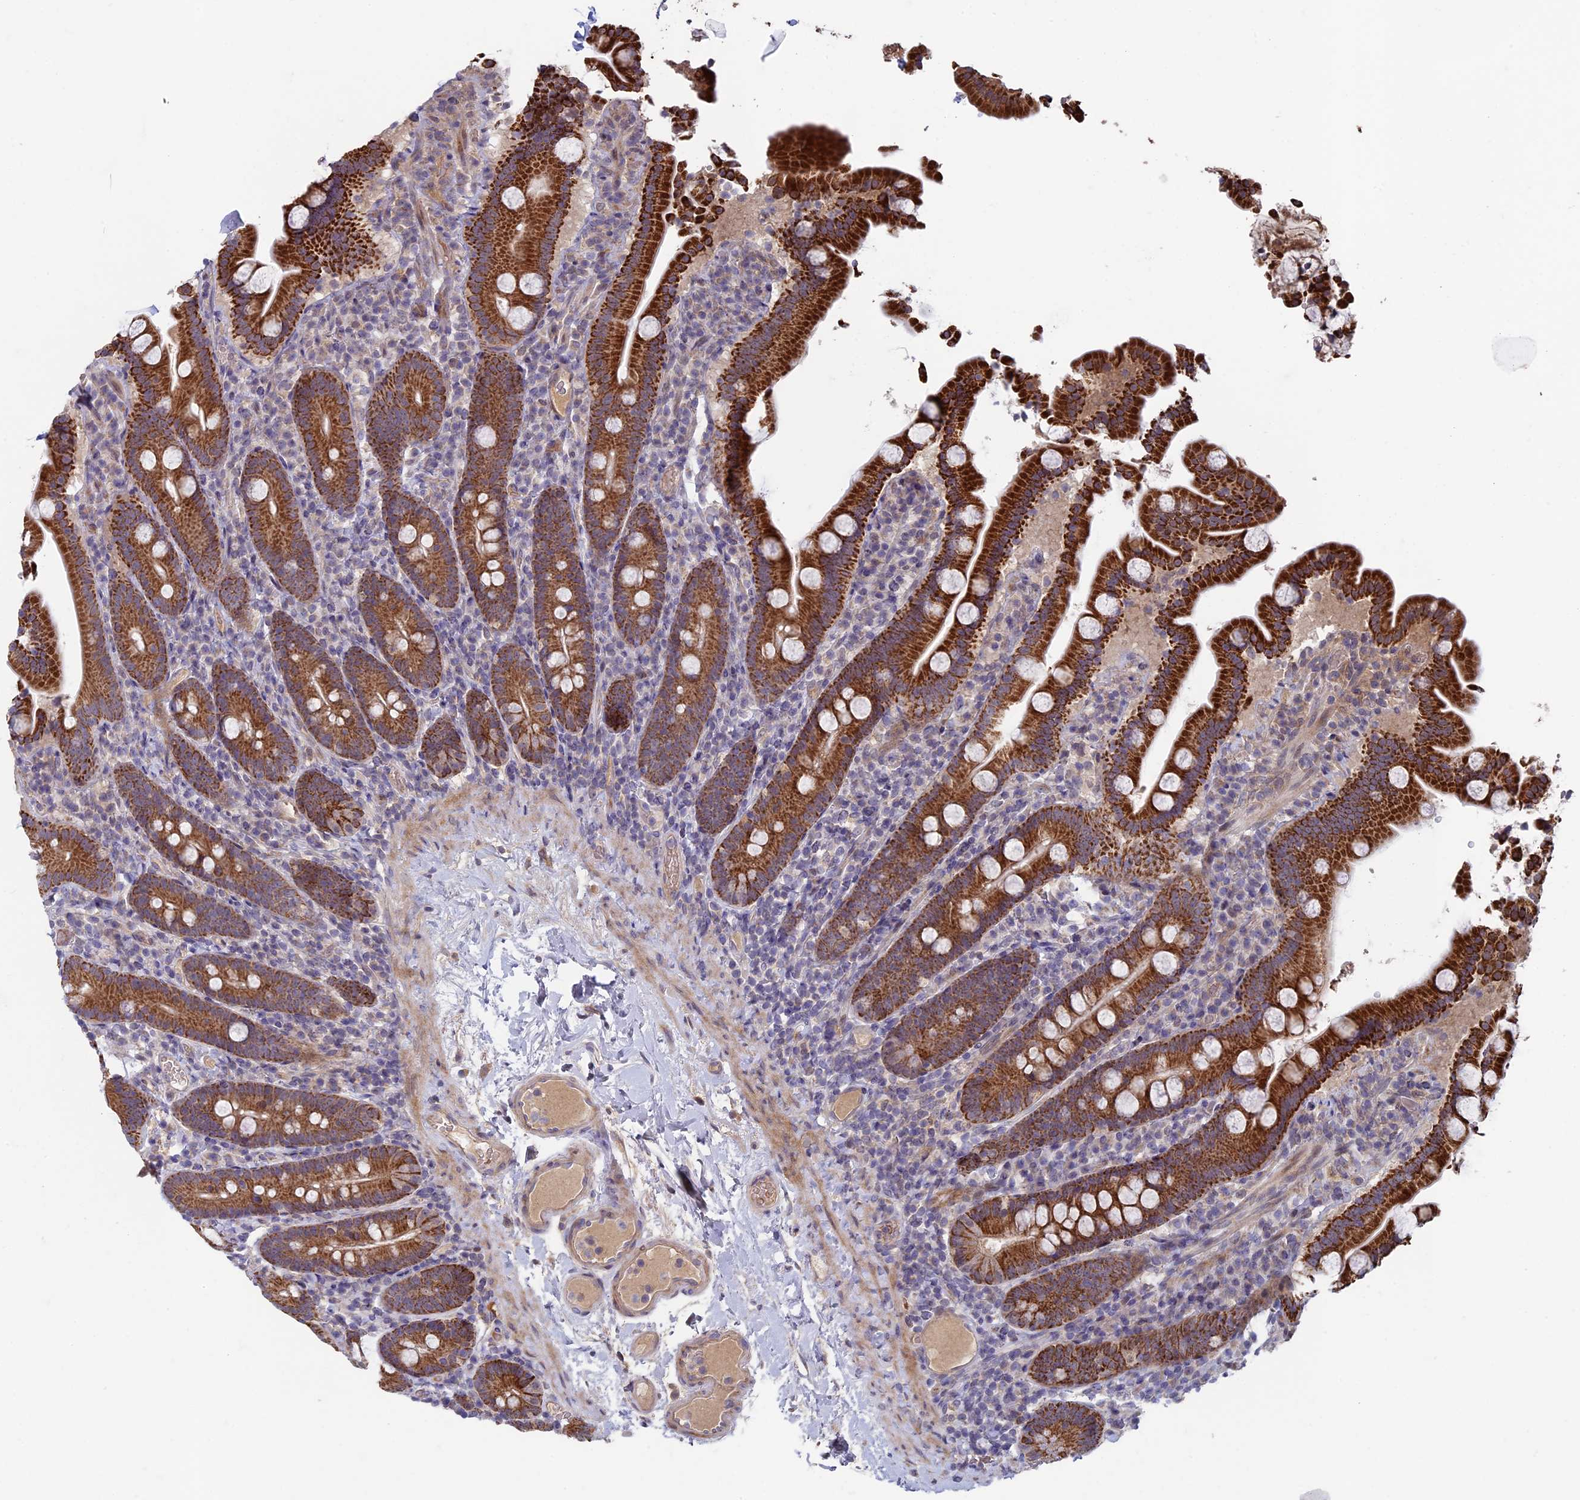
{"staining": {"intensity": "strong", "quantity": ">75%", "location": "cytoplasmic/membranous"}, "tissue": "duodenum", "cell_type": "Glandular cells", "image_type": "normal", "snomed": [{"axis": "morphology", "description": "Normal tissue, NOS"}, {"axis": "topography", "description": "Duodenum"}], "caption": "DAB (3,3'-diaminobenzidine) immunohistochemical staining of normal human duodenum demonstrates strong cytoplasmic/membranous protein expression in about >75% of glandular cells.", "gene": "RCCD1", "patient": {"sex": "male", "age": 55}}